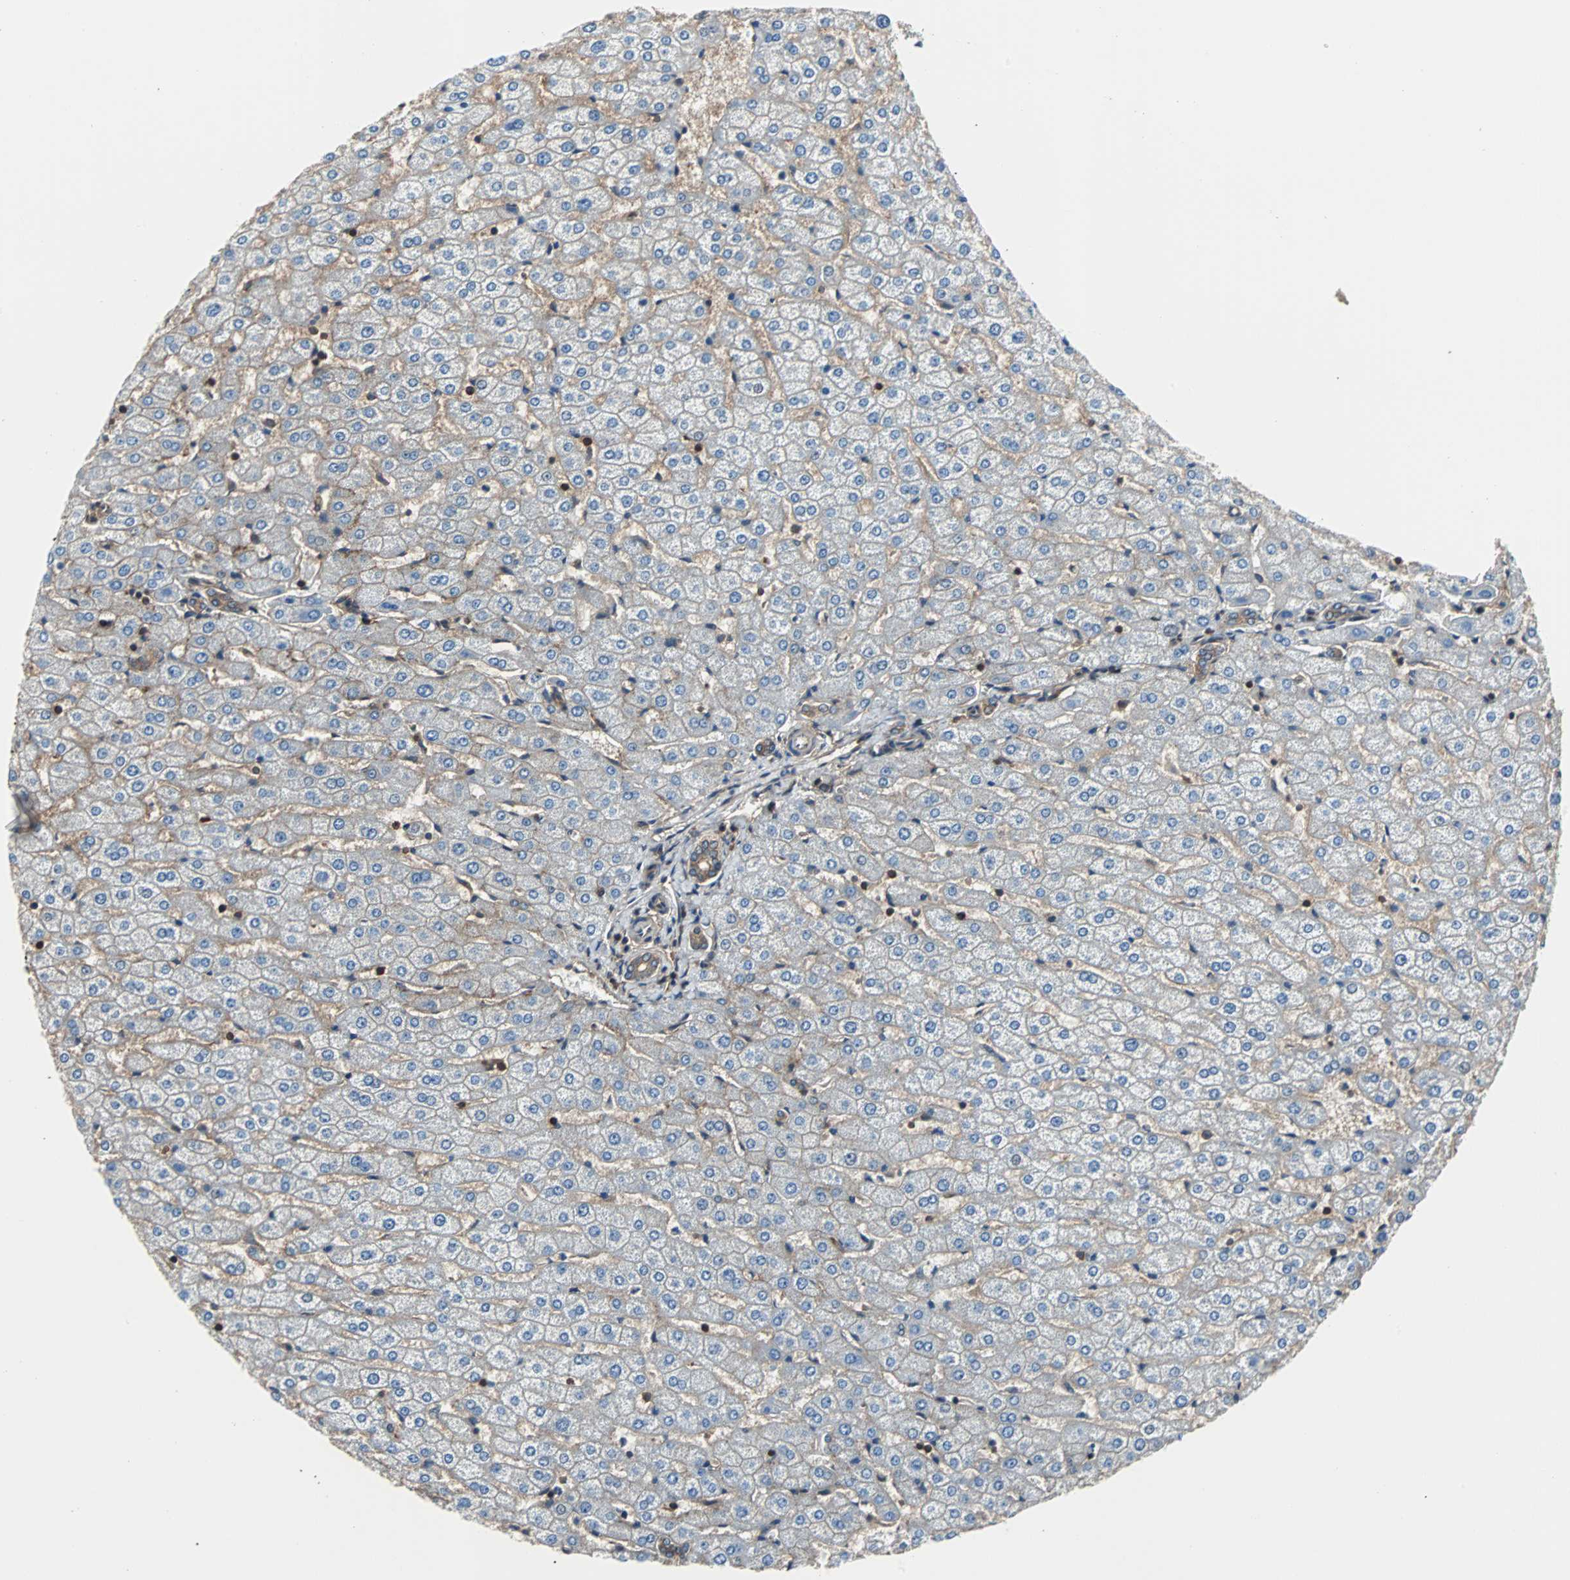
{"staining": {"intensity": "moderate", "quantity": ">75%", "location": "cytoplasmic/membranous"}, "tissue": "liver", "cell_type": "Cholangiocytes", "image_type": "normal", "snomed": [{"axis": "morphology", "description": "Normal tissue, NOS"}, {"axis": "morphology", "description": "Fibrosis, NOS"}, {"axis": "topography", "description": "Liver"}], "caption": "Protein staining of unremarkable liver displays moderate cytoplasmic/membranous staining in approximately >75% of cholangiocytes.", "gene": "RELA", "patient": {"sex": "female", "age": 29}}